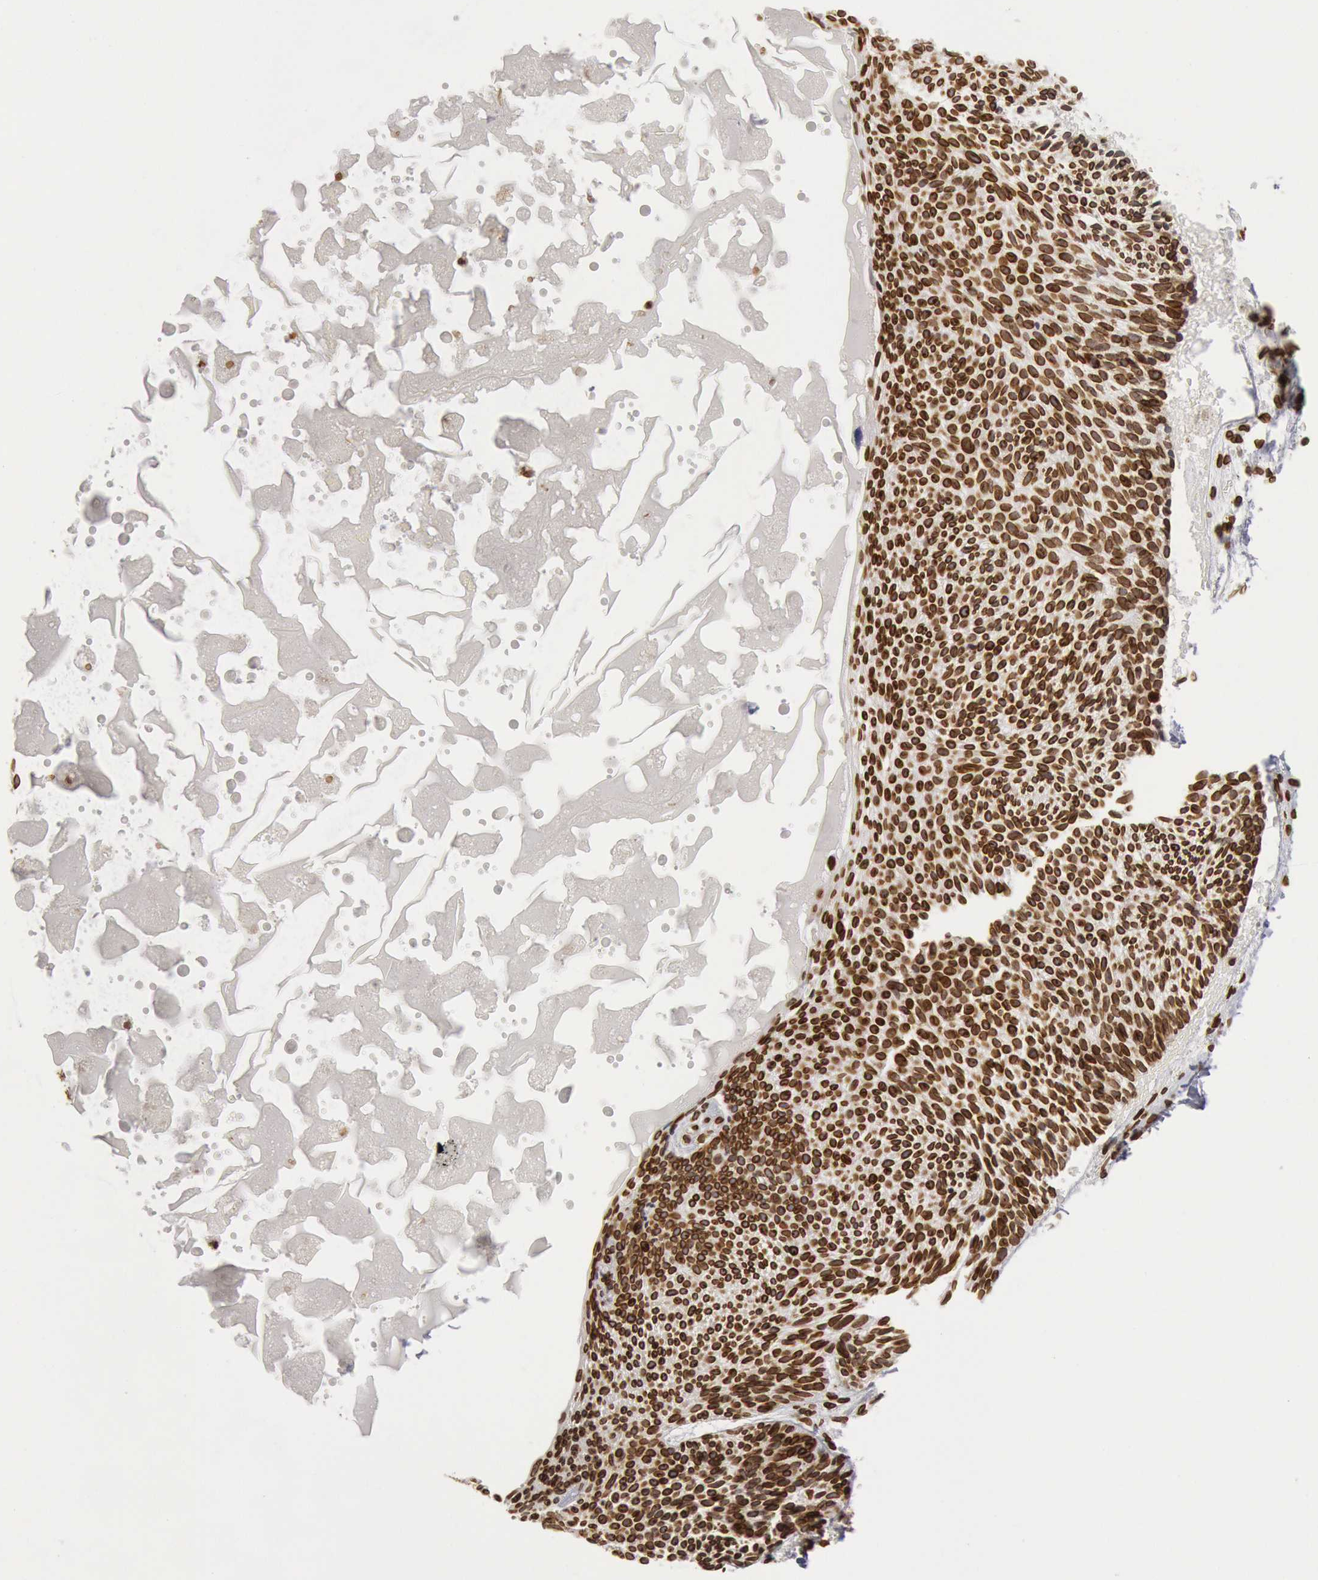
{"staining": {"intensity": "strong", "quantity": ">75%", "location": "cytoplasmic/membranous,nuclear"}, "tissue": "skin cancer", "cell_type": "Tumor cells", "image_type": "cancer", "snomed": [{"axis": "morphology", "description": "Basal cell carcinoma"}, {"axis": "topography", "description": "Skin"}], "caption": "A brown stain highlights strong cytoplasmic/membranous and nuclear expression of a protein in skin cancer (basal cell carcinoma) tumor cells.", "gene": "SUN2", "patient": {"sex": "male", "age": 84}}